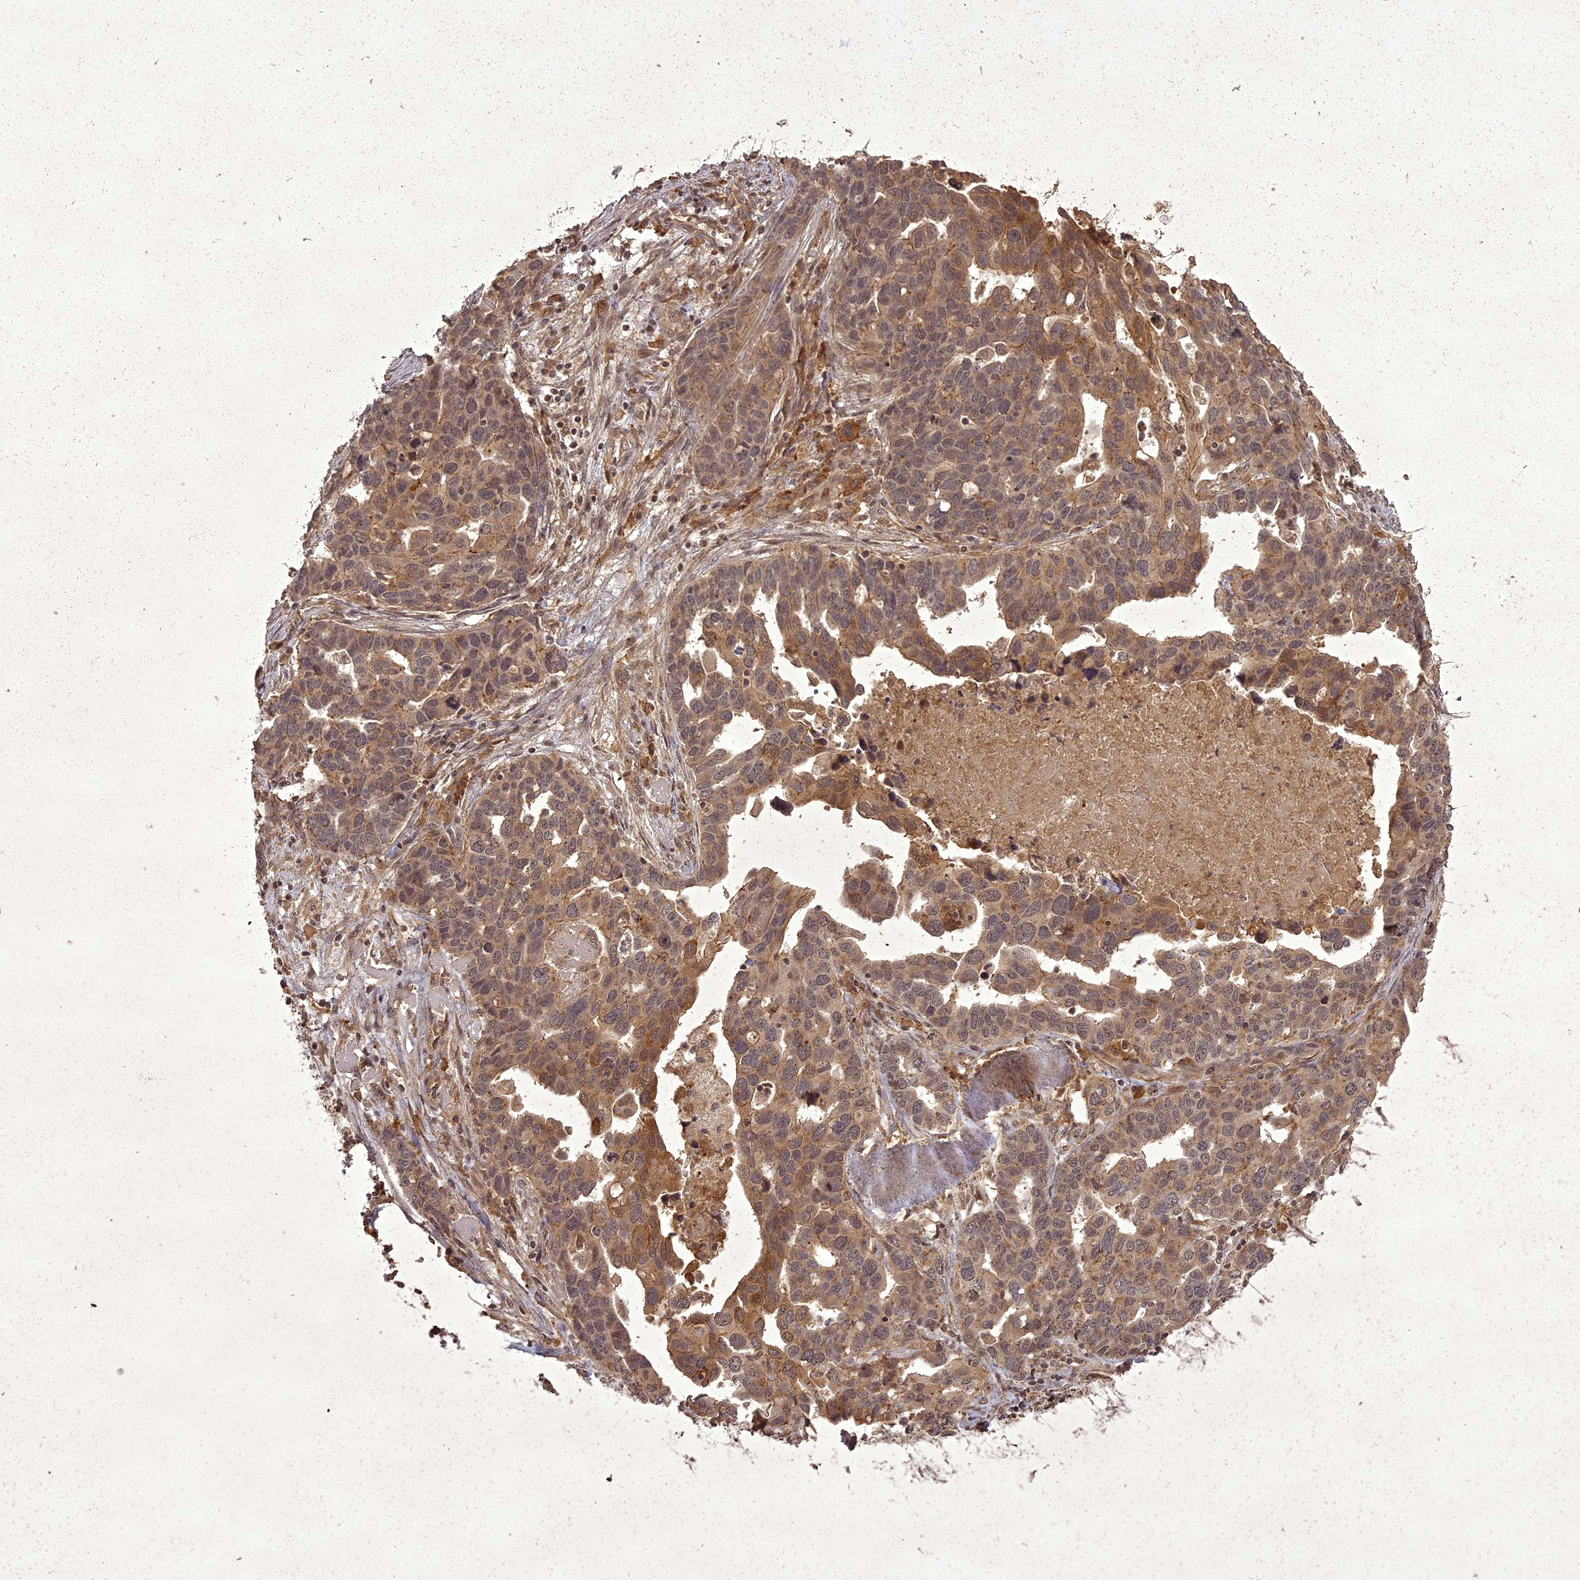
{"staining": {"intensity": "moderate", "quantity": "25%-75%", "location": "cytoplasmic/membranous"}, "tissue": "ovarian cancer", "cell_type": "Tumor cells", "image_type": "cancer", "snomed": [{"axis": "morphology", "description": "Cystadenocarcinoma, serous, NOS"}, {"axis": "topography", "description": "Ovary"}], "caption": "This micrograph reveals ovarian serous cystadenocarcinoma stained with immunohistochemistry (IHC) to label a protein in brown. The cytoplasmic/membranous of tumor cells show moderate positivity for the protein. Nuclei are counter-stained blue.", "gene": "ING5", "patient": {"sex": "female", "age": 54}}